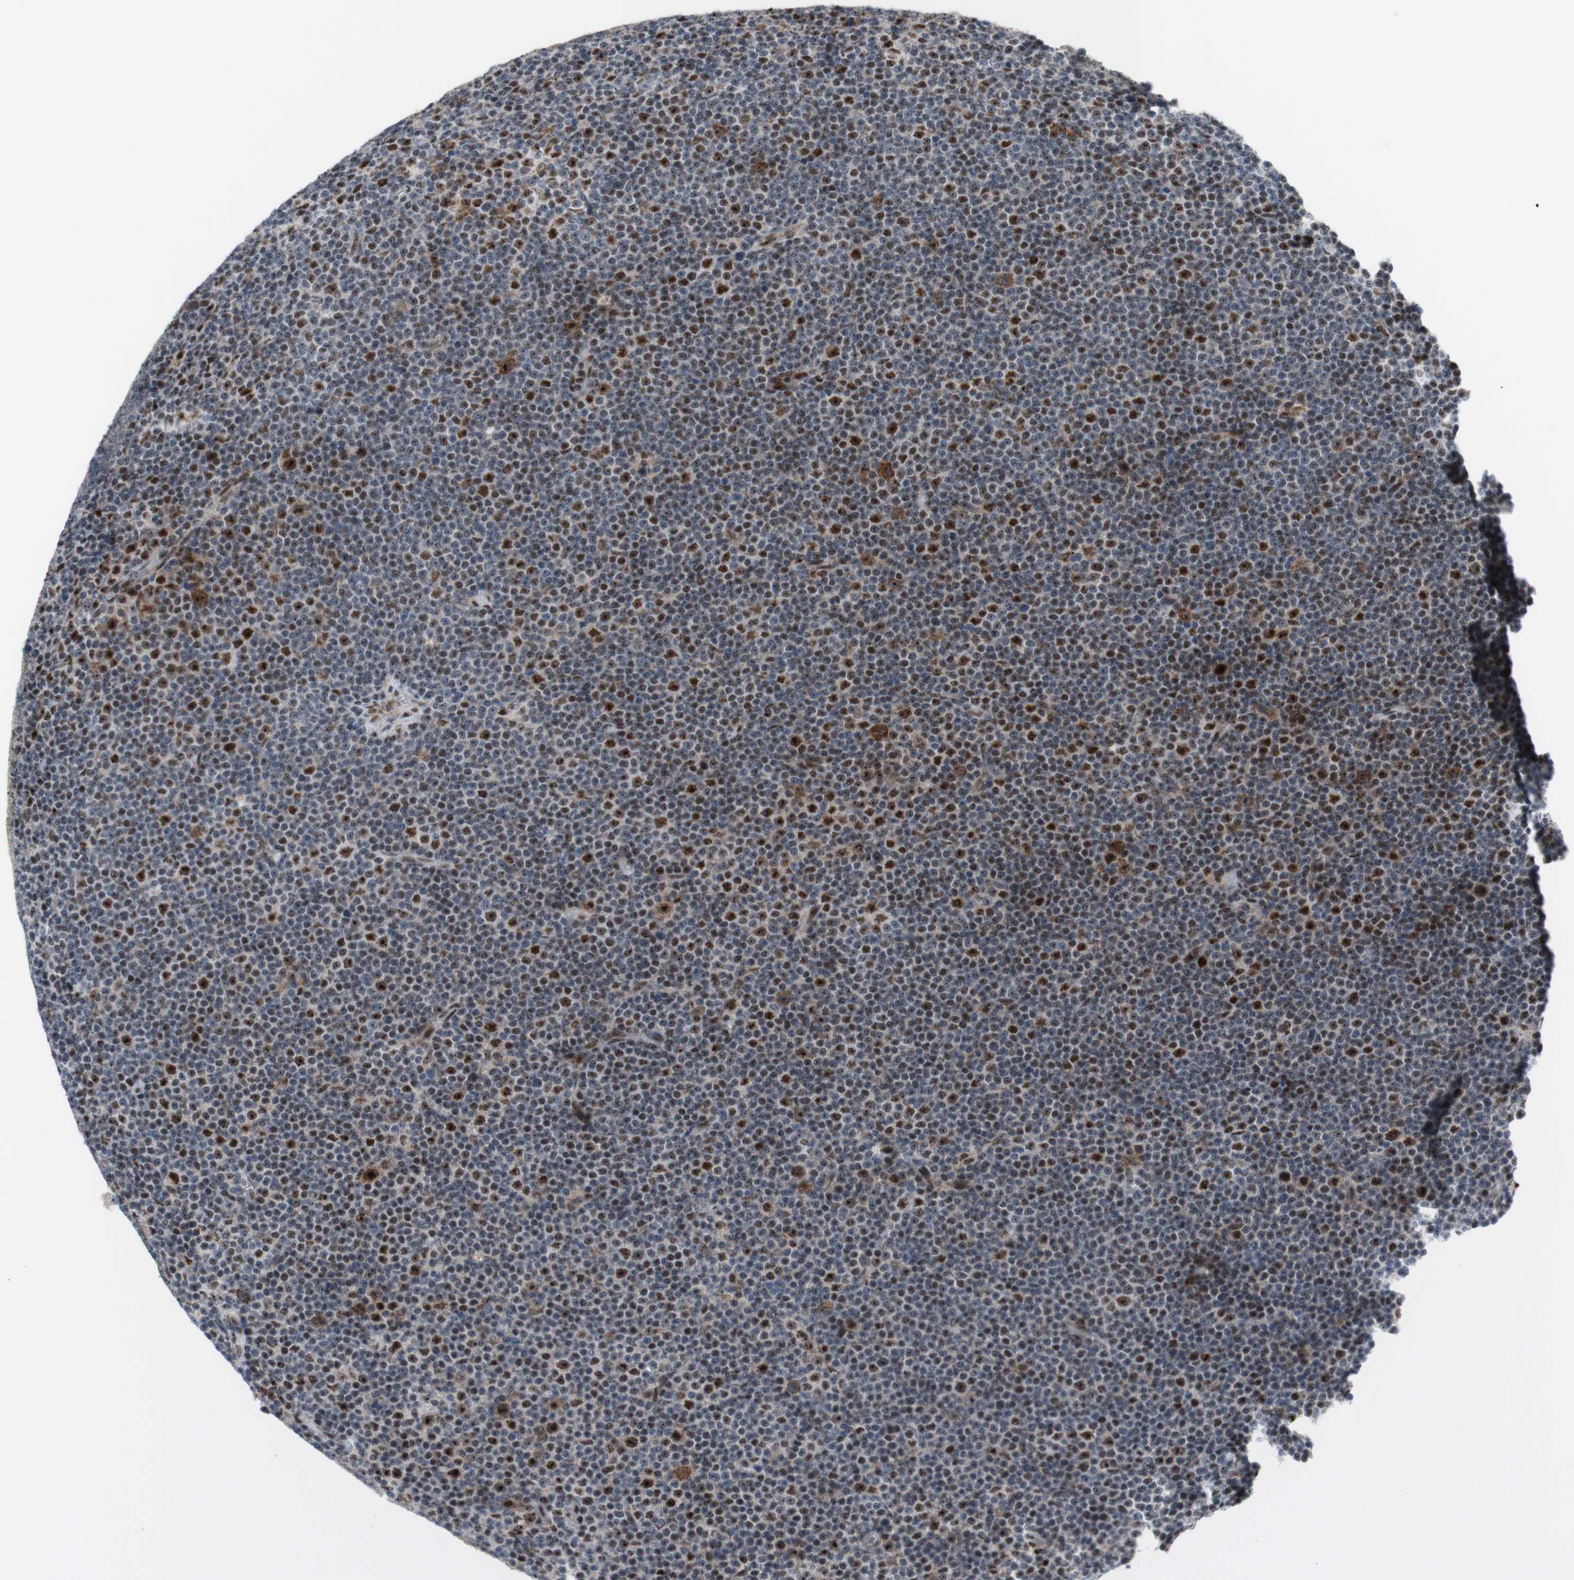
{"staining": {"intensity": "moderate", "quantity": "25%-75%", "location": "nuclear"}, "tissue": "lymphoma", "cell_type": "Tumor cells", "image_type": "cancer", "snomed": [{"axis": "morphology", "description": "Malignant lymphoma, non-Hodgkin's type, Low grade"}, {"axis": "topography", "description": "Lymph node"}], "caption": "Lymphoma stained with a brown dye demonstrates moderate nuclear positive expression in about 25%-75% of tumor cells.", "gene": "POLR1A", "patient": {"sex": "female", "age": 67}}